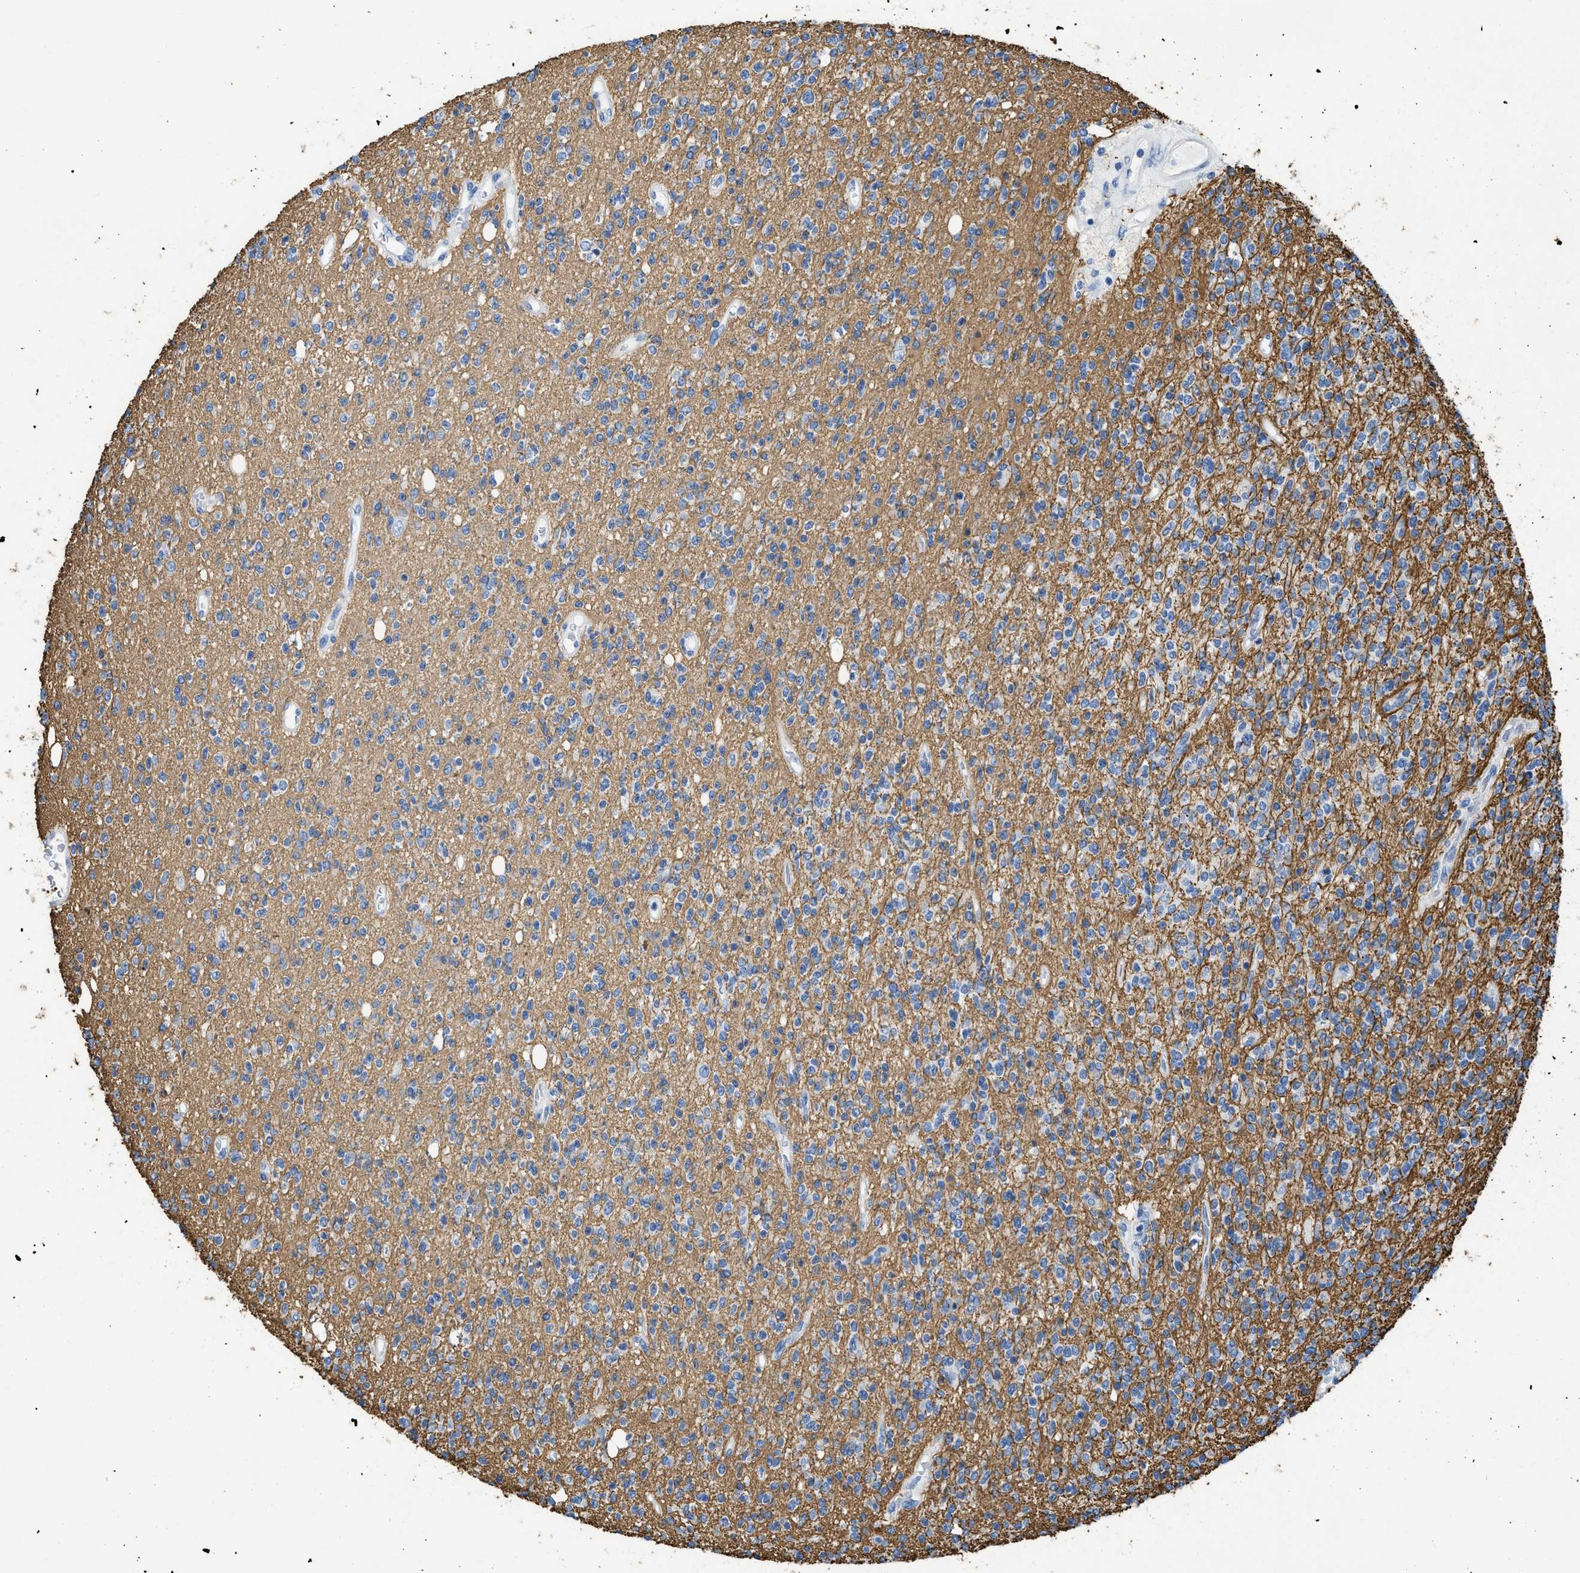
{"staining": {"intensity": "negative", "quantity": "none", "location": "none"}, "tissue": "glioma", "cell_type": "Tumor cells", "image_type": "cancer", "snomed": [{"axis": "morphology", "description": "Glioma, malignant, High grade"}, {"axis": "topography", "description": "Brain"}], "caption": "There is no significant expression in tumor cells of malignant glioma (high-grade). (DAB (3,3'-diaminobenzidine) immunohistochemistry visualized using brightfield microscopy, high magnification).", "gene": "DLC1", "patient": {"sex": "male", "age": 34}}